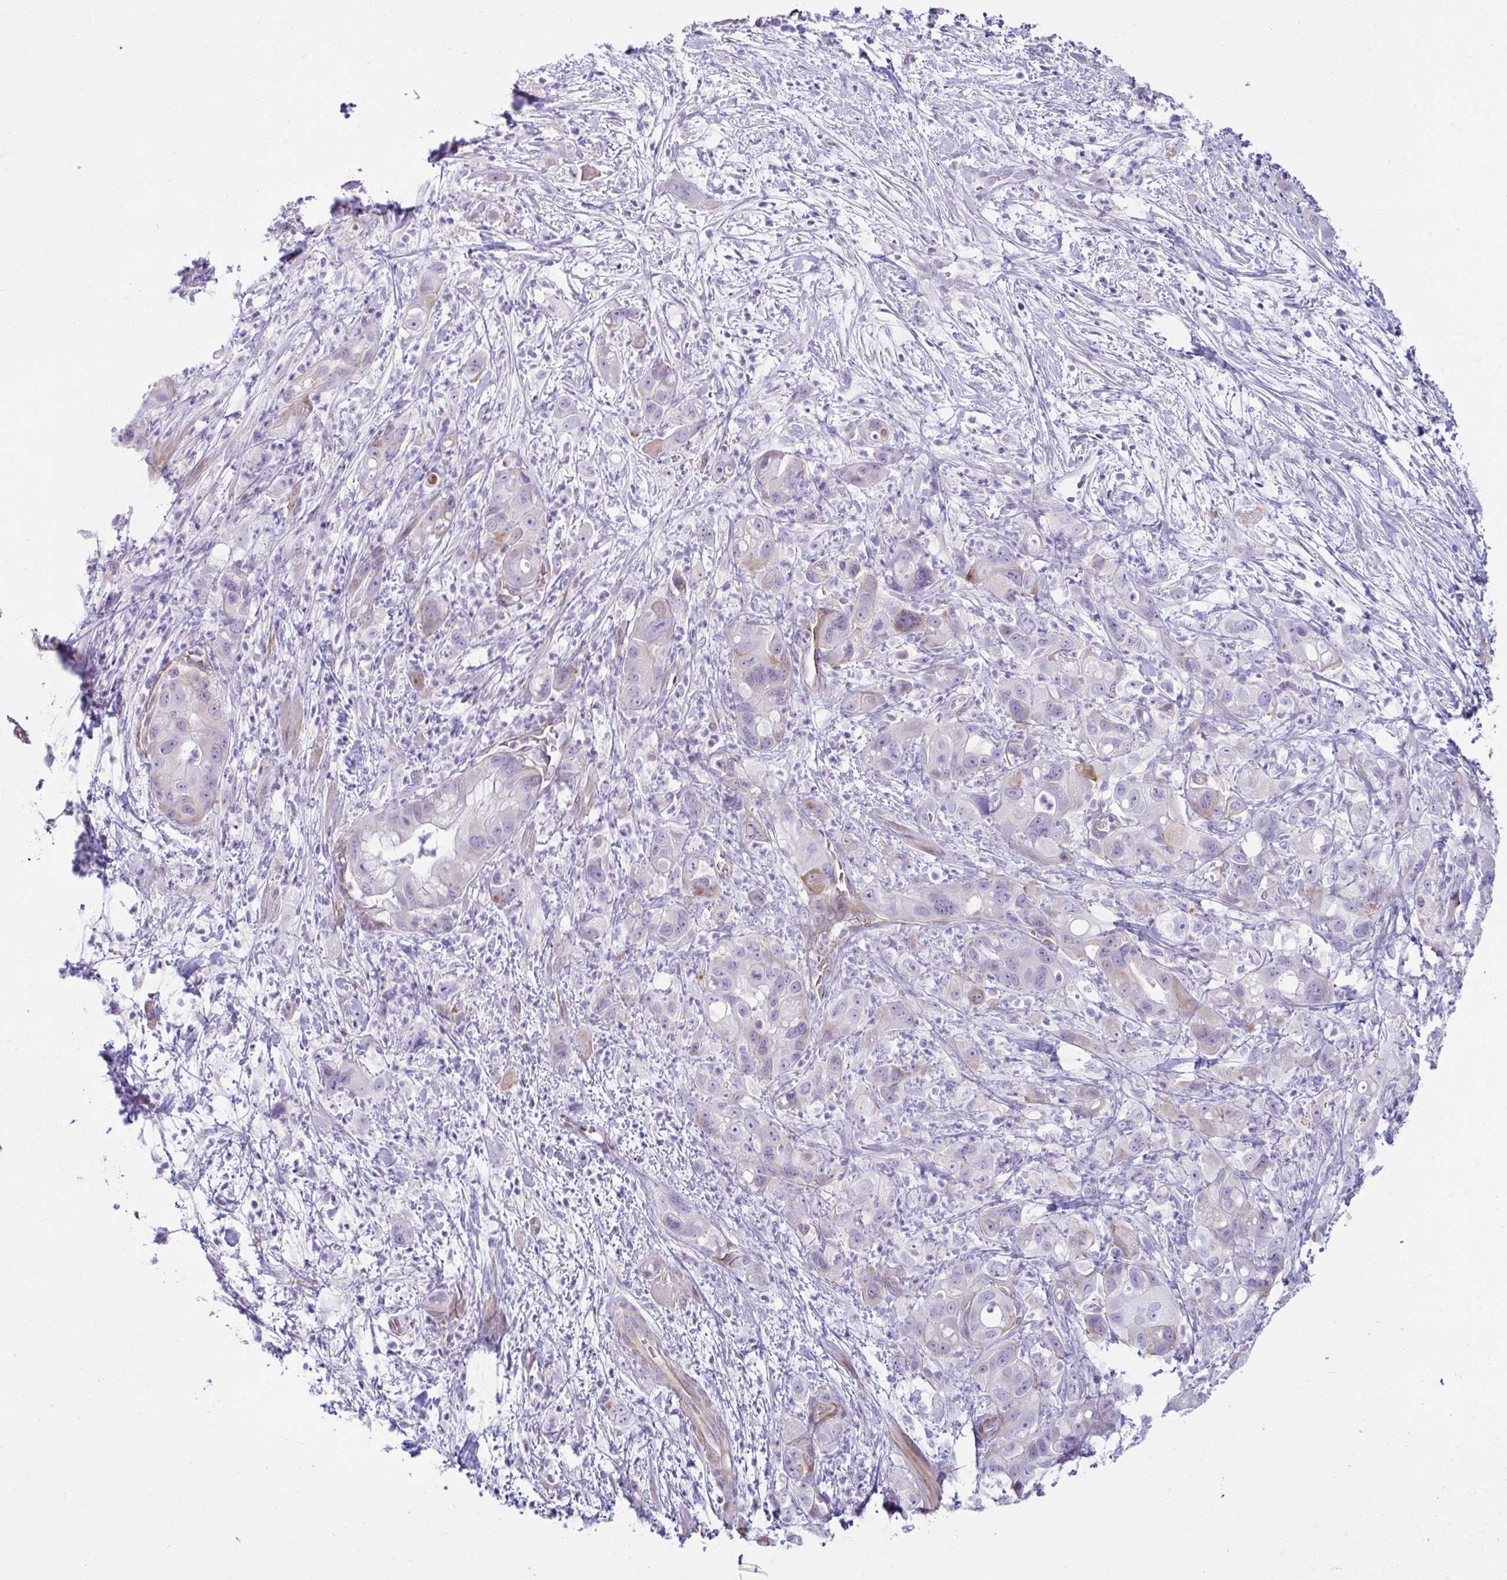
{"staining": {"intensity": "weak", "quantity": "<25%", "location": "cytoplasmic/membranous"}, "tissue": "pancreatic cancer", "cell_type": "Tumor cells", "image_type": "cancer", "snomed": [{"axis": "morphology", "description": "Adenocarcinoma, NOS"}, {"axis": "topography", "description": "Pancreas"}], "caption": "Micrograph shows no protein staining in tumor cells of pancreatic cancer tissue.", "gene": "UBL3", "patient": {"sex": "male", "age": 68}}